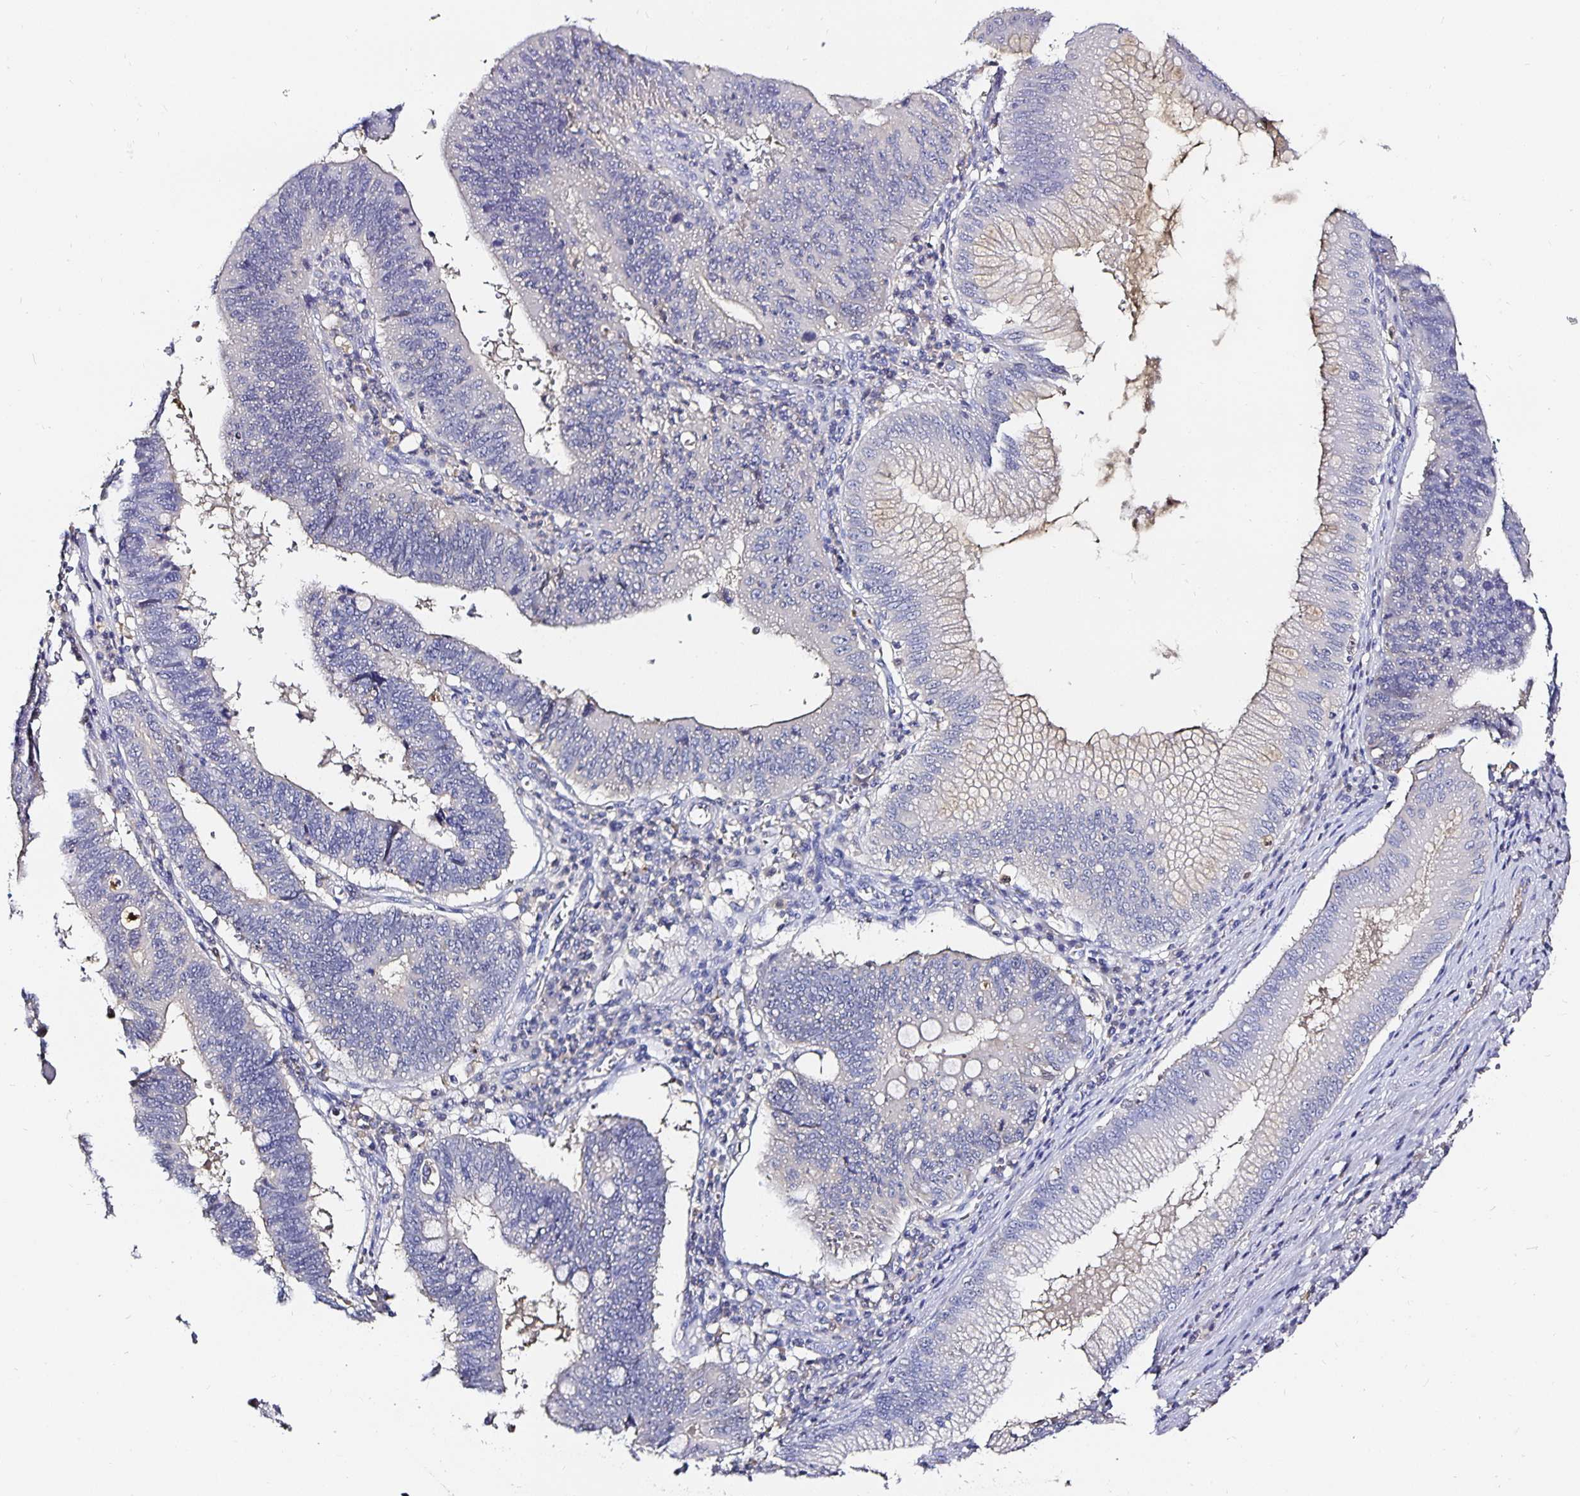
{"staining": {"intensity": "negative", "quantity": "none", "location": "none"}, "tissue": "stomach cancer", "cell_type": "Tumor cells", "image_type": "cancer", "snomed": [{"axis": "morphology", "description": "Adenocarcinoma, NOS"}, {"axis": "topography", "description": "Stomach"}], "caption": "The immunohistochemistry (IHC) photomicrograph has no significant positivity in tumor cells of adenocarcinoma (stomach) tissue. (Brightfield microscopy of DAB (3,3'-diaminobenzidine) immunohistochemistry (IHC) at high magnification).", "gene": "TTR", "patient": {"sex": "male", "age": 59}}